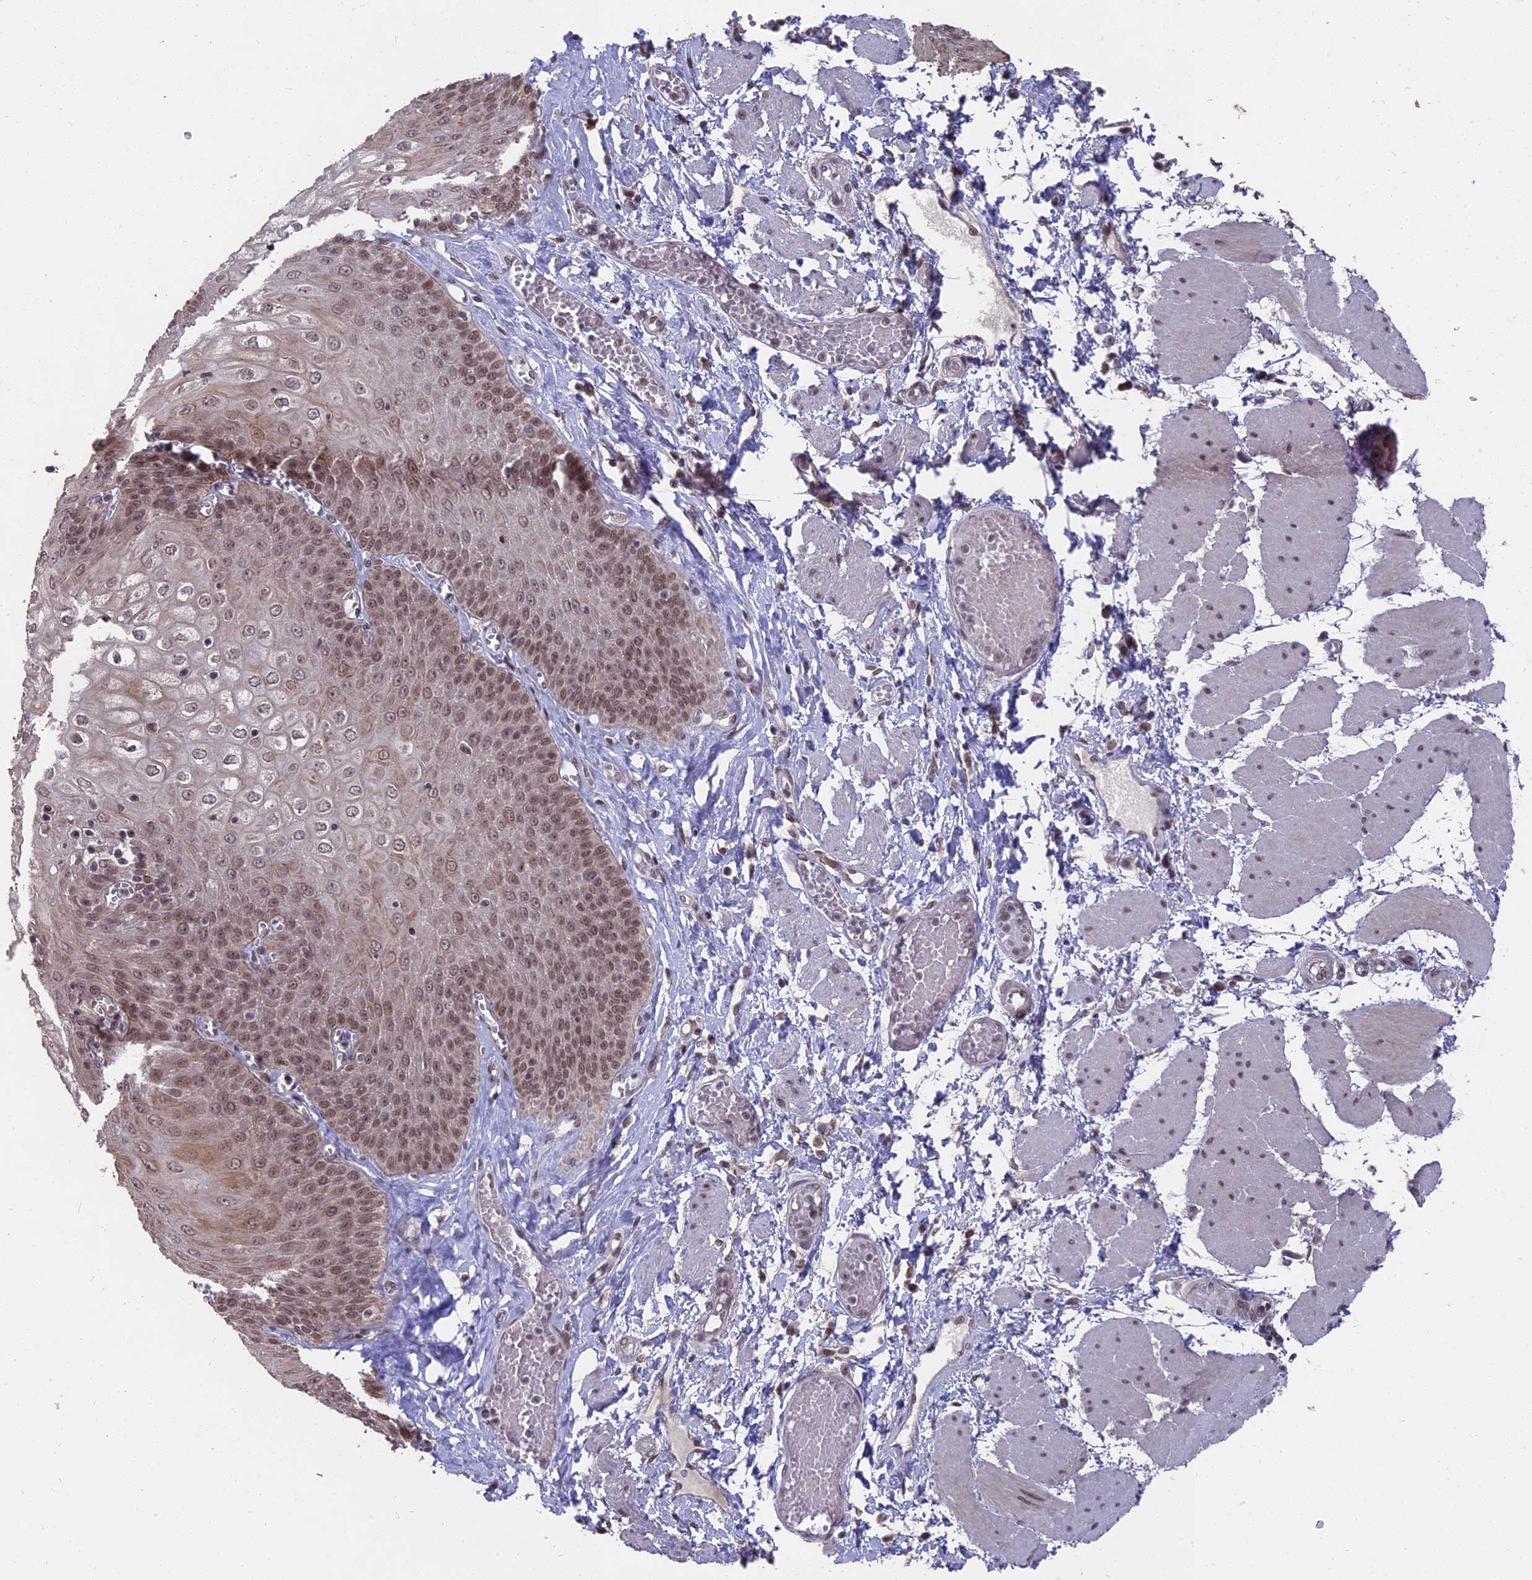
{"staining": {"intensity": "moderate", "quantity": ">75%", "location": "cytoplasmic/membranous,nuclear"}, "tissue": "esophagus", "cell_type": "Squamous epithelial cells", "image_type": "normal", "snomed": [{"axis": "morphology", "description": "Normal tissue, NOS"}, {"axis": "topography", "description": "Esophagus"}], "caption": "A histopathology image of human esophagus stained for a protein reveals moderate cytoplasmic/membranous,nuclear brown staining in squamous epithelial cells. The staining was performed using DAB to visualize the protein expression in brown, while the nuclei were stained in blue with hematoxylin (Magnification: 20x).", "gene": "NR1H3", "patient": {"sex": "male", "age": 60}}